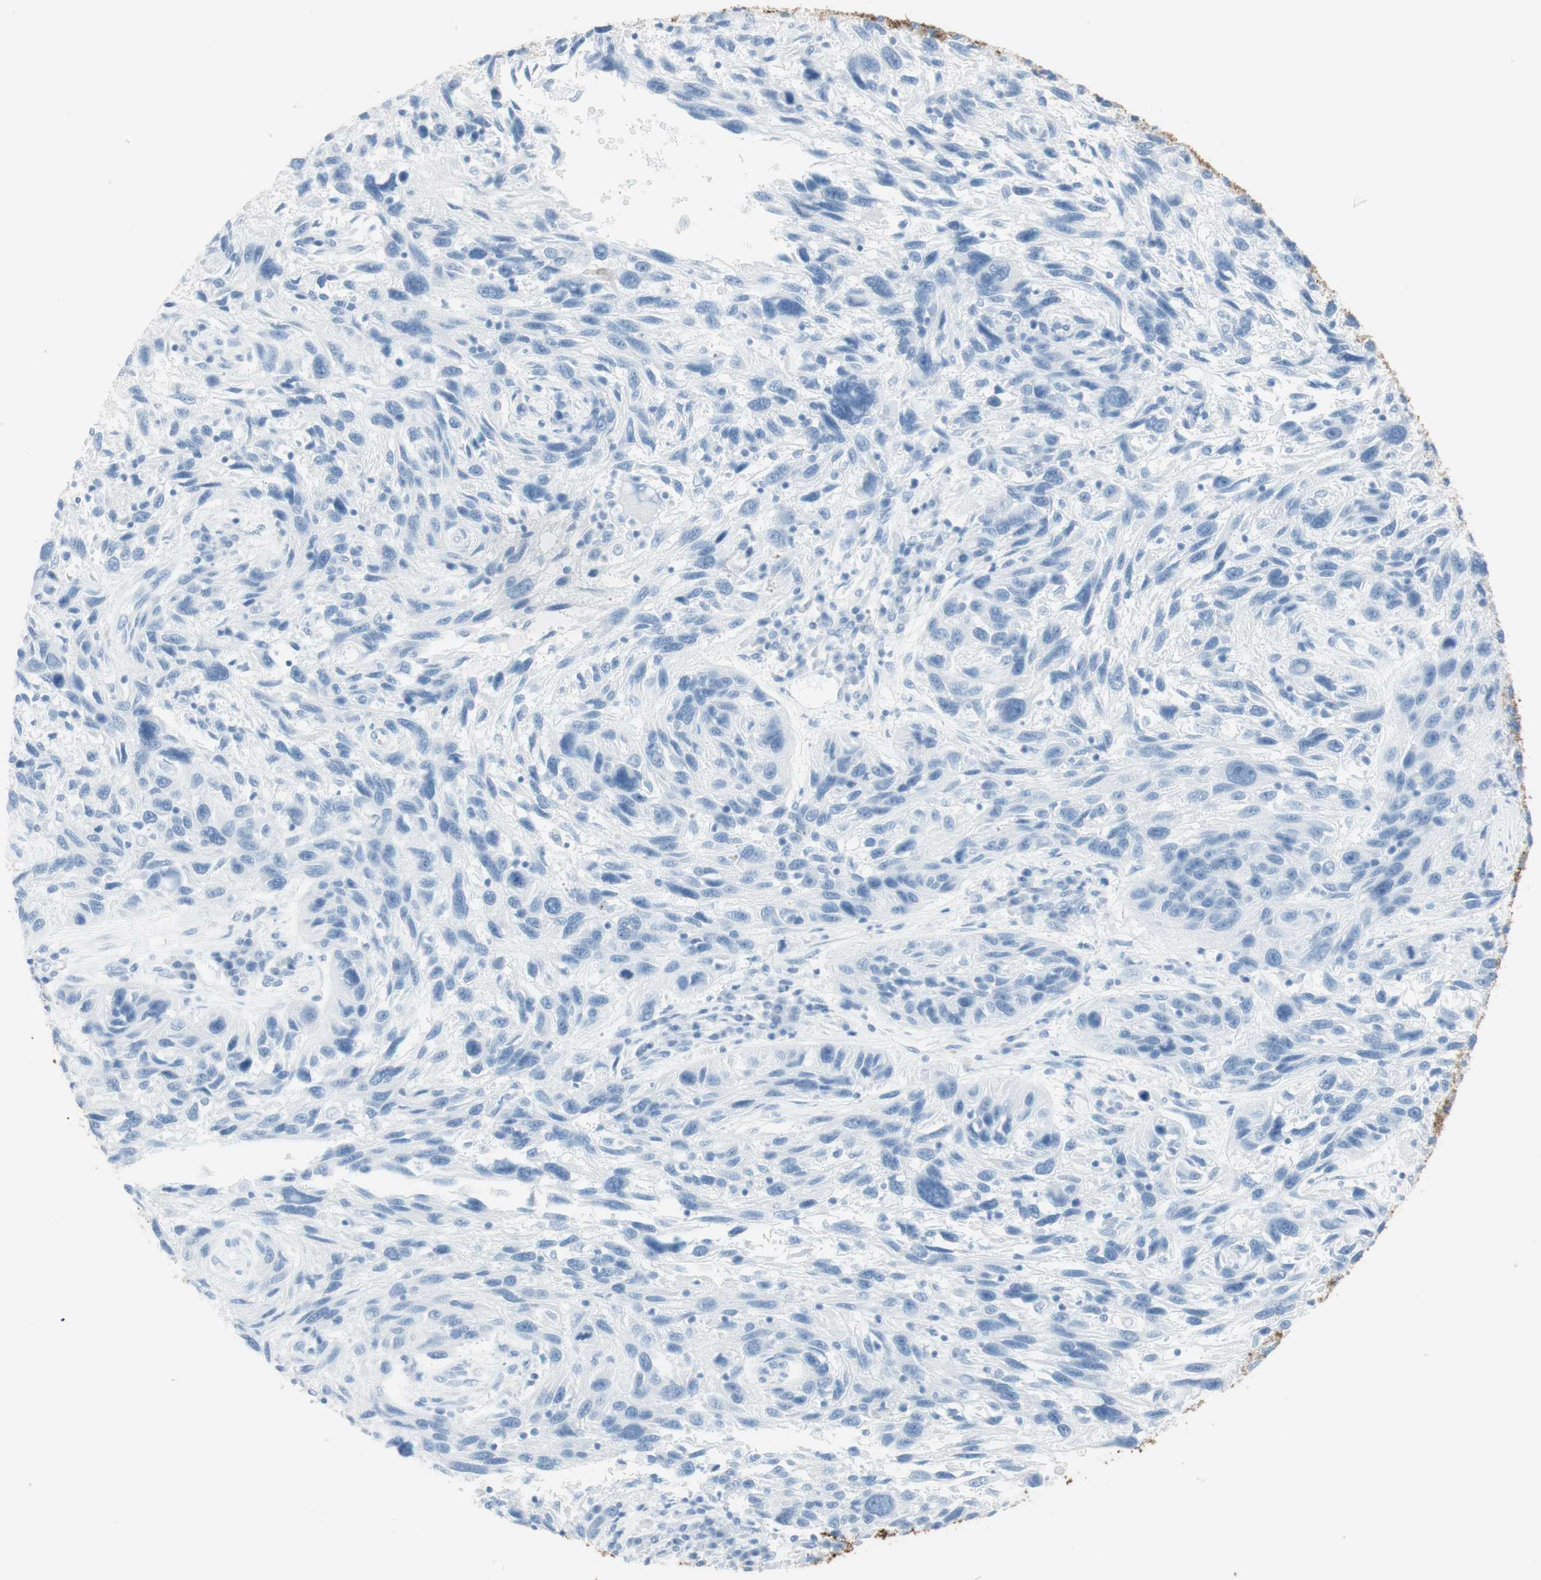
{"staining": {"intensity": "negative", "quantity": "none", "location": "none"}, "tissue": "melanoma", "cell_type": "Tumor cells", "image_type": "cancer", "snomed": [{"axis": "morphology", "description": "Malignant melanoma, NOS"}, {"axis": "topography", "description": "Skin"}], "caption": "The immunohistochemistry image has no significant positivity in tumor cells of melanoma tissue. The staining is performed using DAB (3,3'-diaminobenzidine) brown chromogen with nuclei counter-stained in using hematoxylin.", "gene": "NAPSA", "patient": {"sex": "male", "age": 53}}